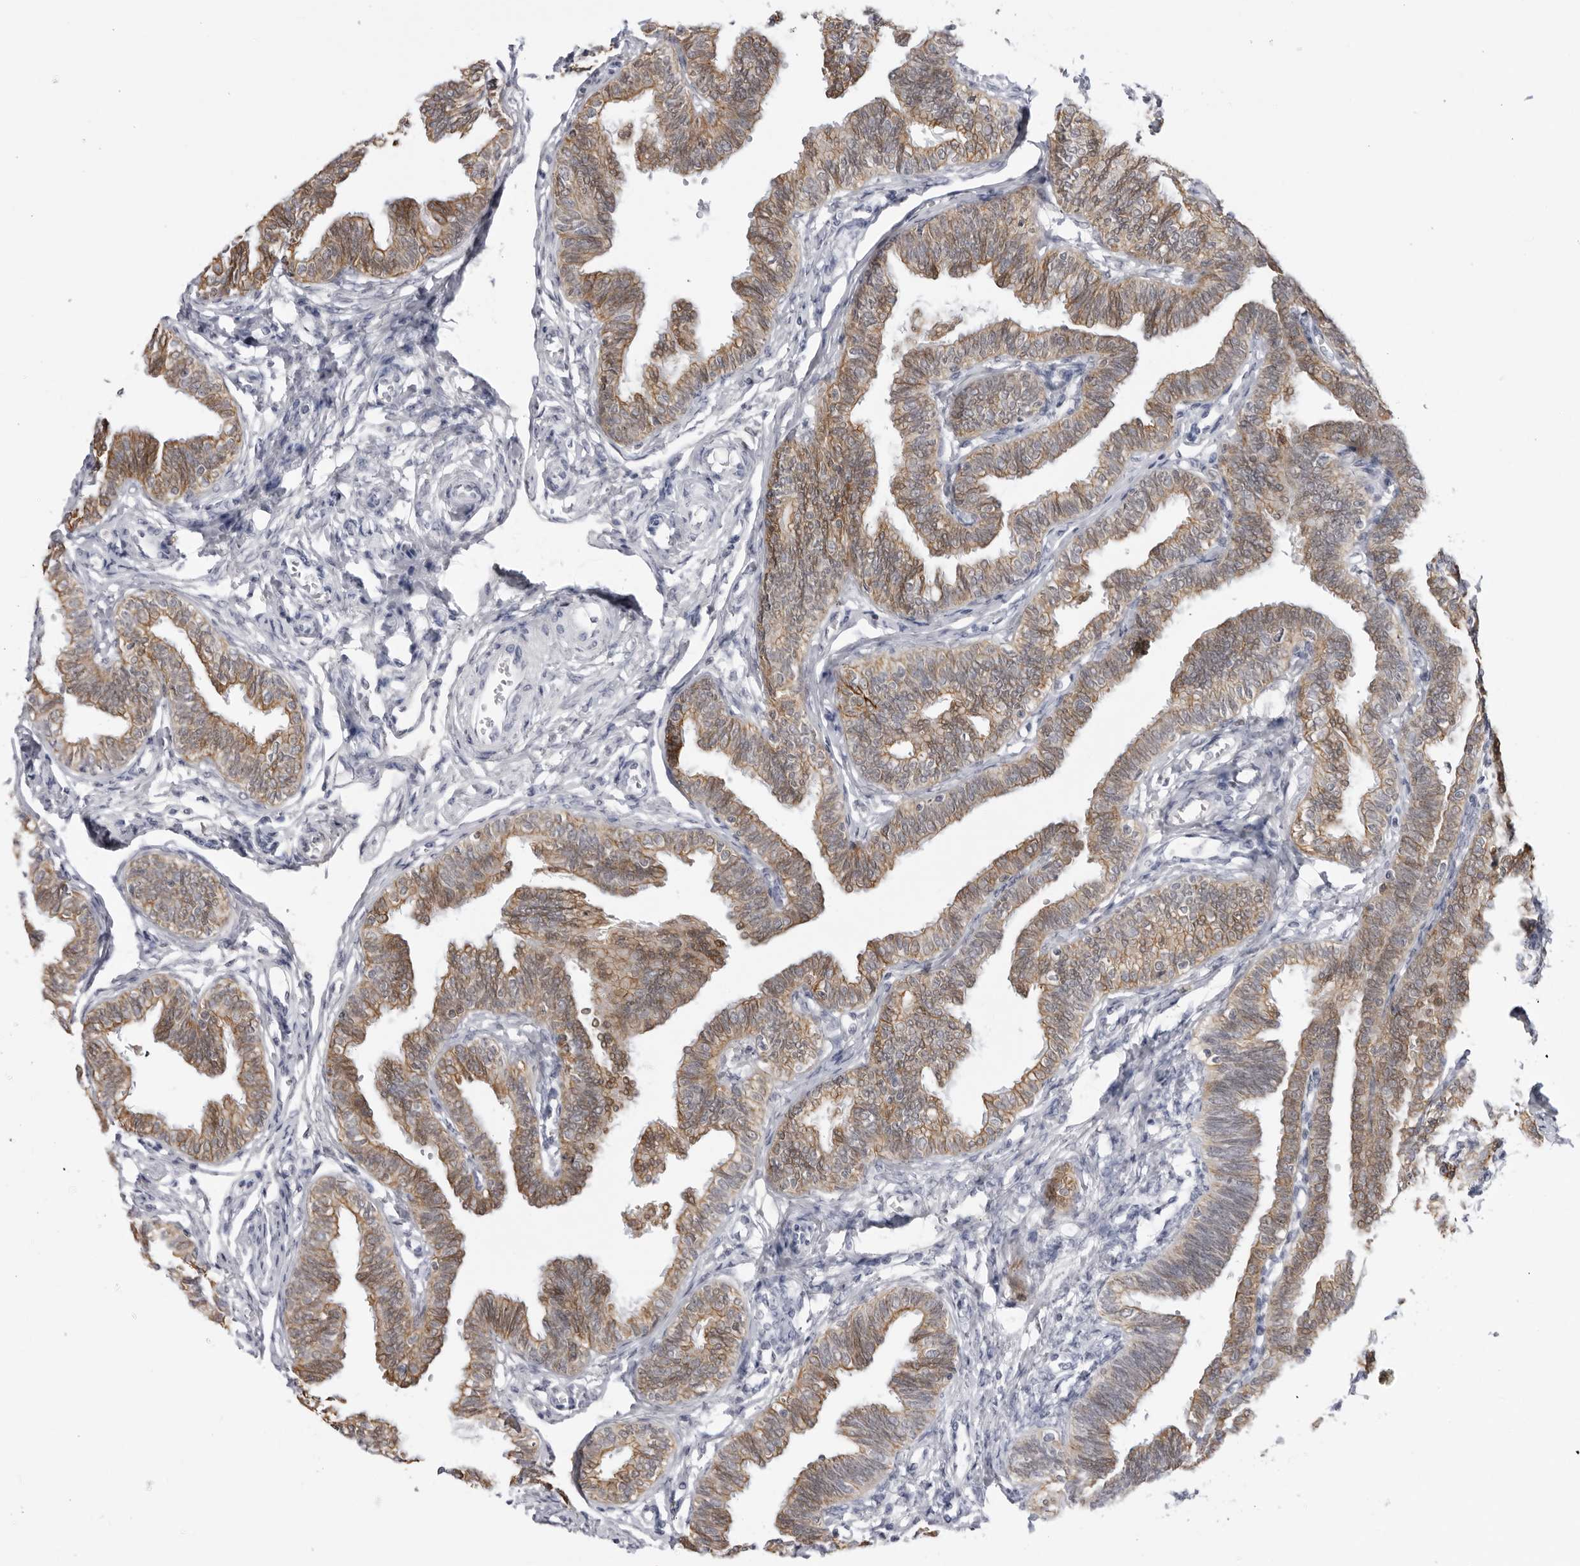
{"staining": {"intensity": "moderate", "quantity": ">75%", "location": "cytoplasmic/membranous"}, "tissue": "fallopian tube", "cell_type": "Glandular cells", "image_type": "normal", "snomed": [{"axis": "morphology", "description": "Normal tissue, NOS"}, {"axis": "topography", "description": "Fallopian tube"}, {"axis": "topography", "description": "Ovary"}], "caption": "Immunohistochemistry (IHC) of benign human fallopian tube shows medium levels of moderate cytoplasmic/membranous staining in approximately >75% of glandular cells.", "gene": "SERPINF2", "patient": {"sex": "female", "age": 23}}